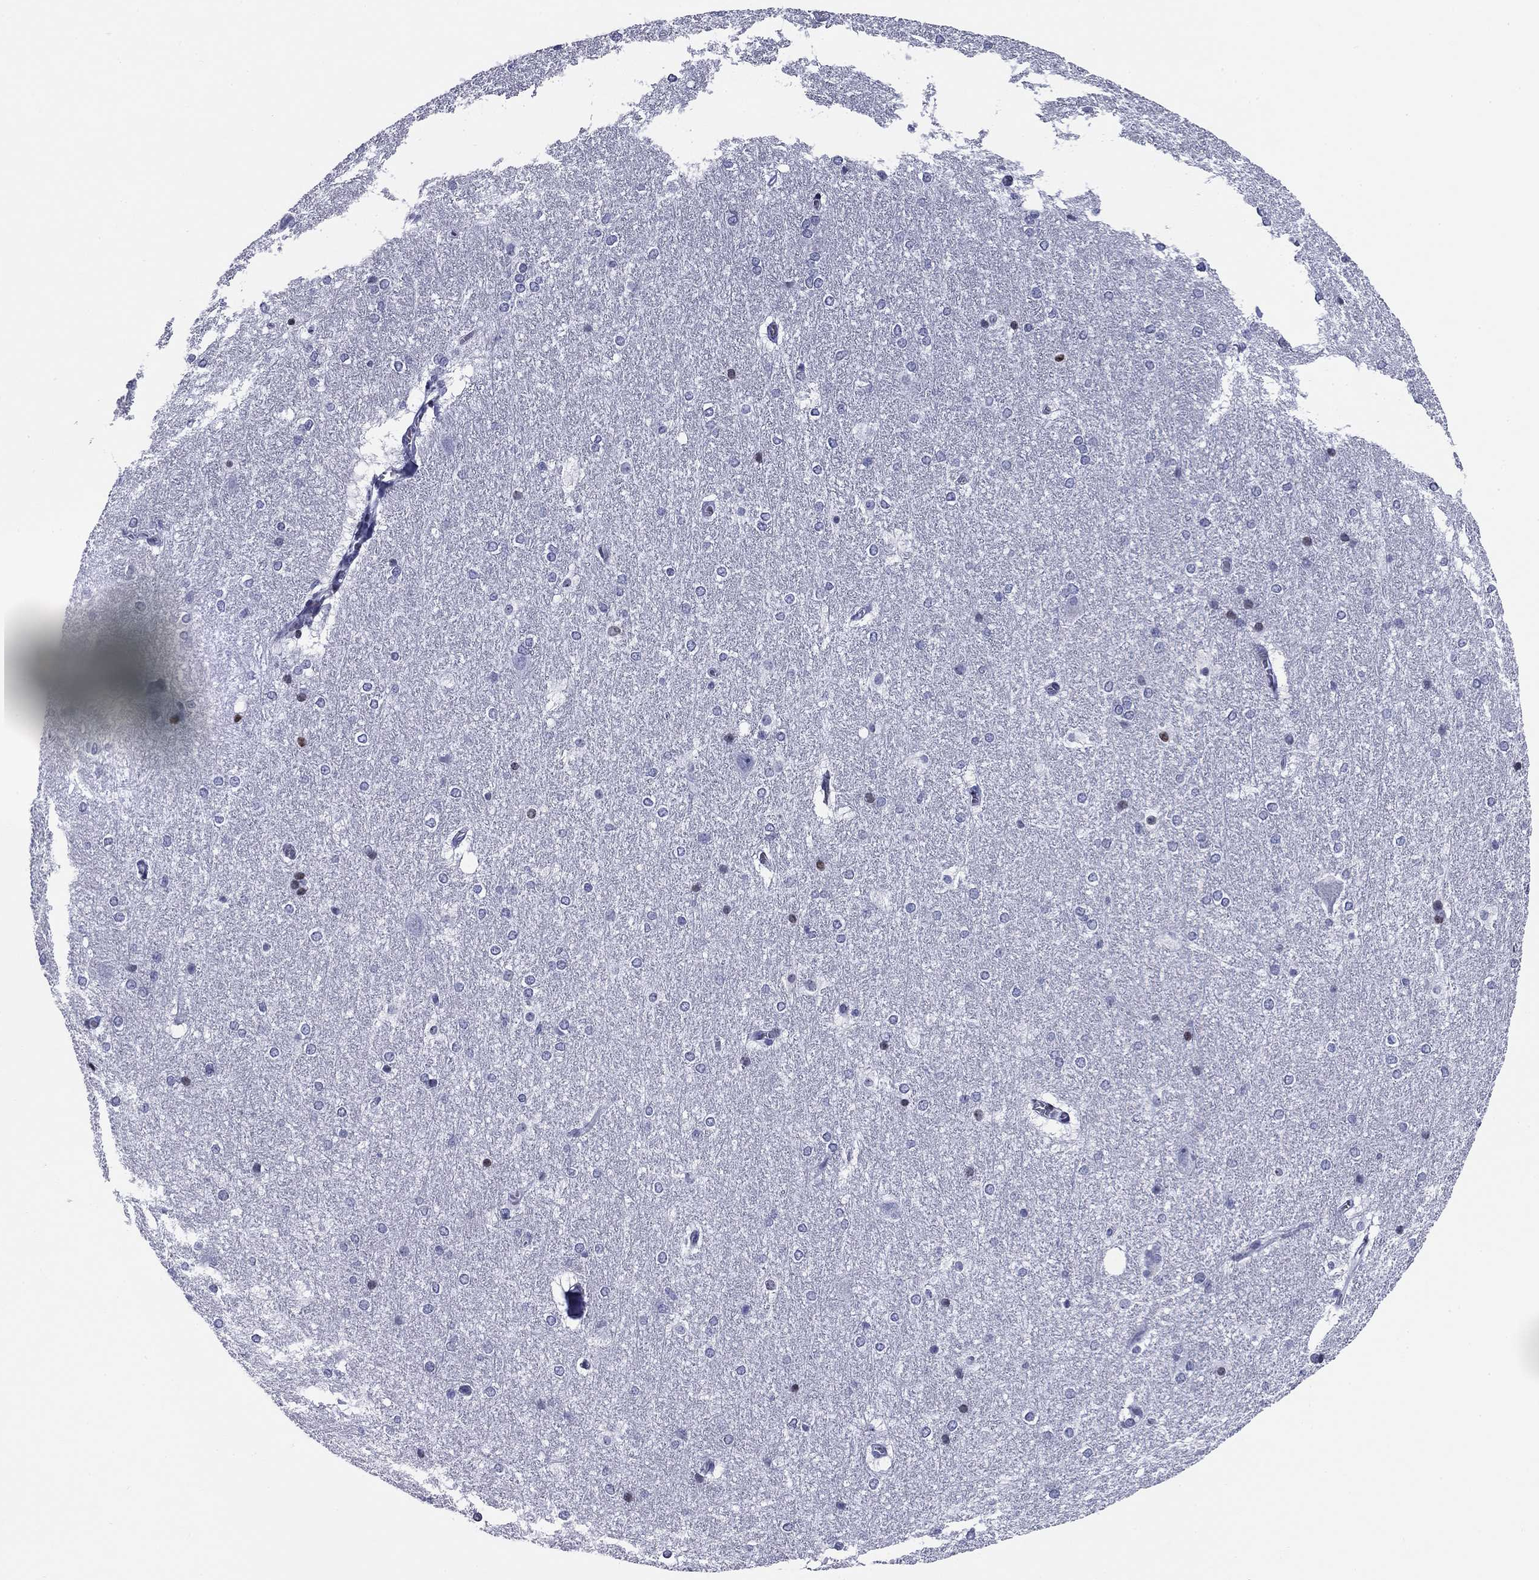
{"staining": {"intensity": "negative", "quantity": "none", "location": "none"}, "tissue": "hippocampus", "cell_type": "Glial cells", "image_type": "normal", "snomed": [{"axis": "morphology", "description": "Normal tissue, NOS"}, {"axis": "topography", "description": "Cerebral cortex"}, {"axis": "topography", "description": "Hippocampus"}], "caption": "A histopathology image of human hippocampus is negative for staining in glial cells. The staining was performed using DAB to visualize the protein expression in brown, while the nuclei were stained in blue with hematoxylin (Magnification: 20x).", "gene": "CCDC144A", "patient": {"sex": "female", "age": 19}}